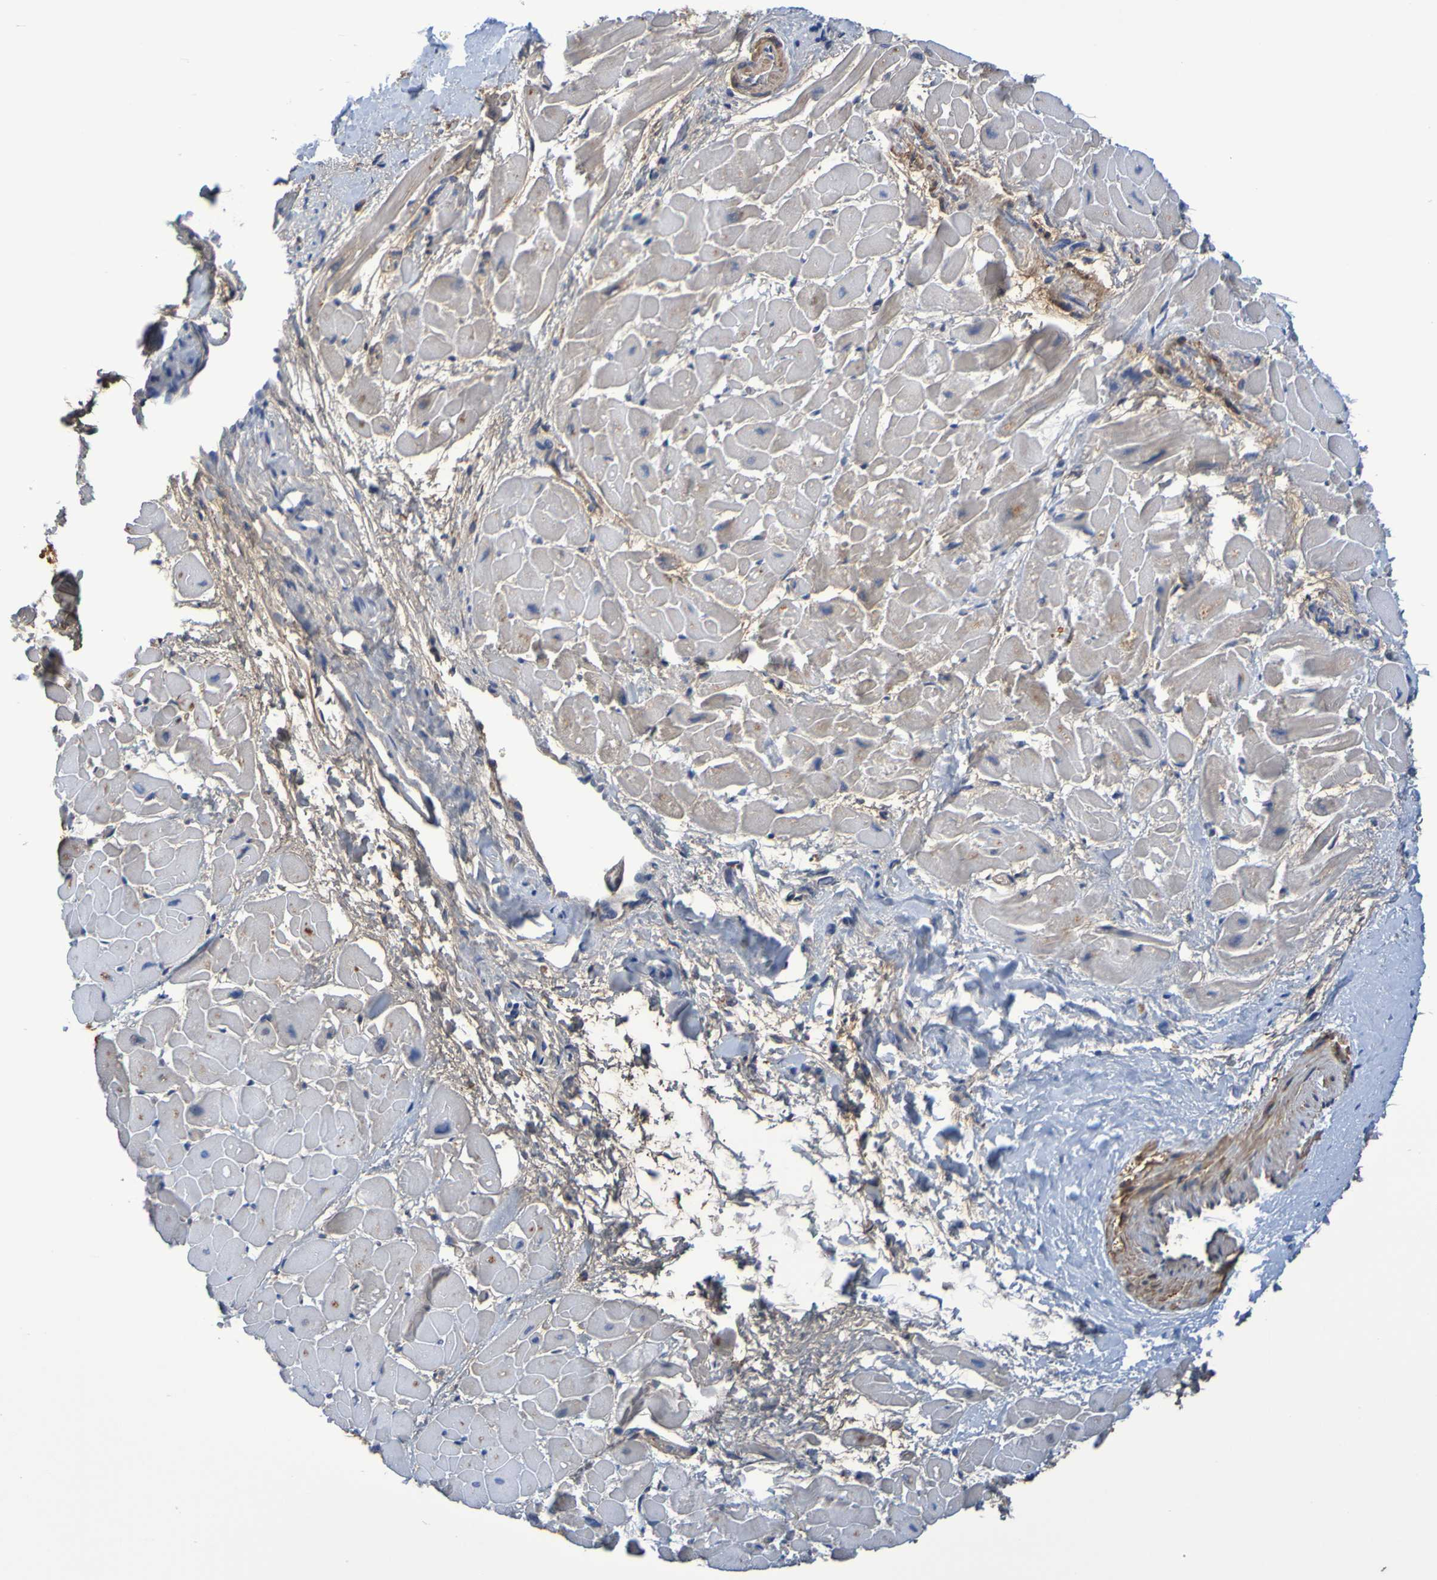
{"staining": {"intensity": "moderate", "quantity": "25%-75%", "location": "cytoplasmic/membranous"}, "tissue": "heart muscle", "cell_type": "Cardiomyocytes", "image_type": "normal", "snomed": [{"axis": "morphology", "description": "Normal tissue, NOS"}, {"axis": "topography", "description": "Heart"}], "caption": "Human heart muscle stained with a protein marker shows moderate staining in cardiomyocytes.", "gene": "GAB3", "patient": {"sex": "male", "age": 45}}